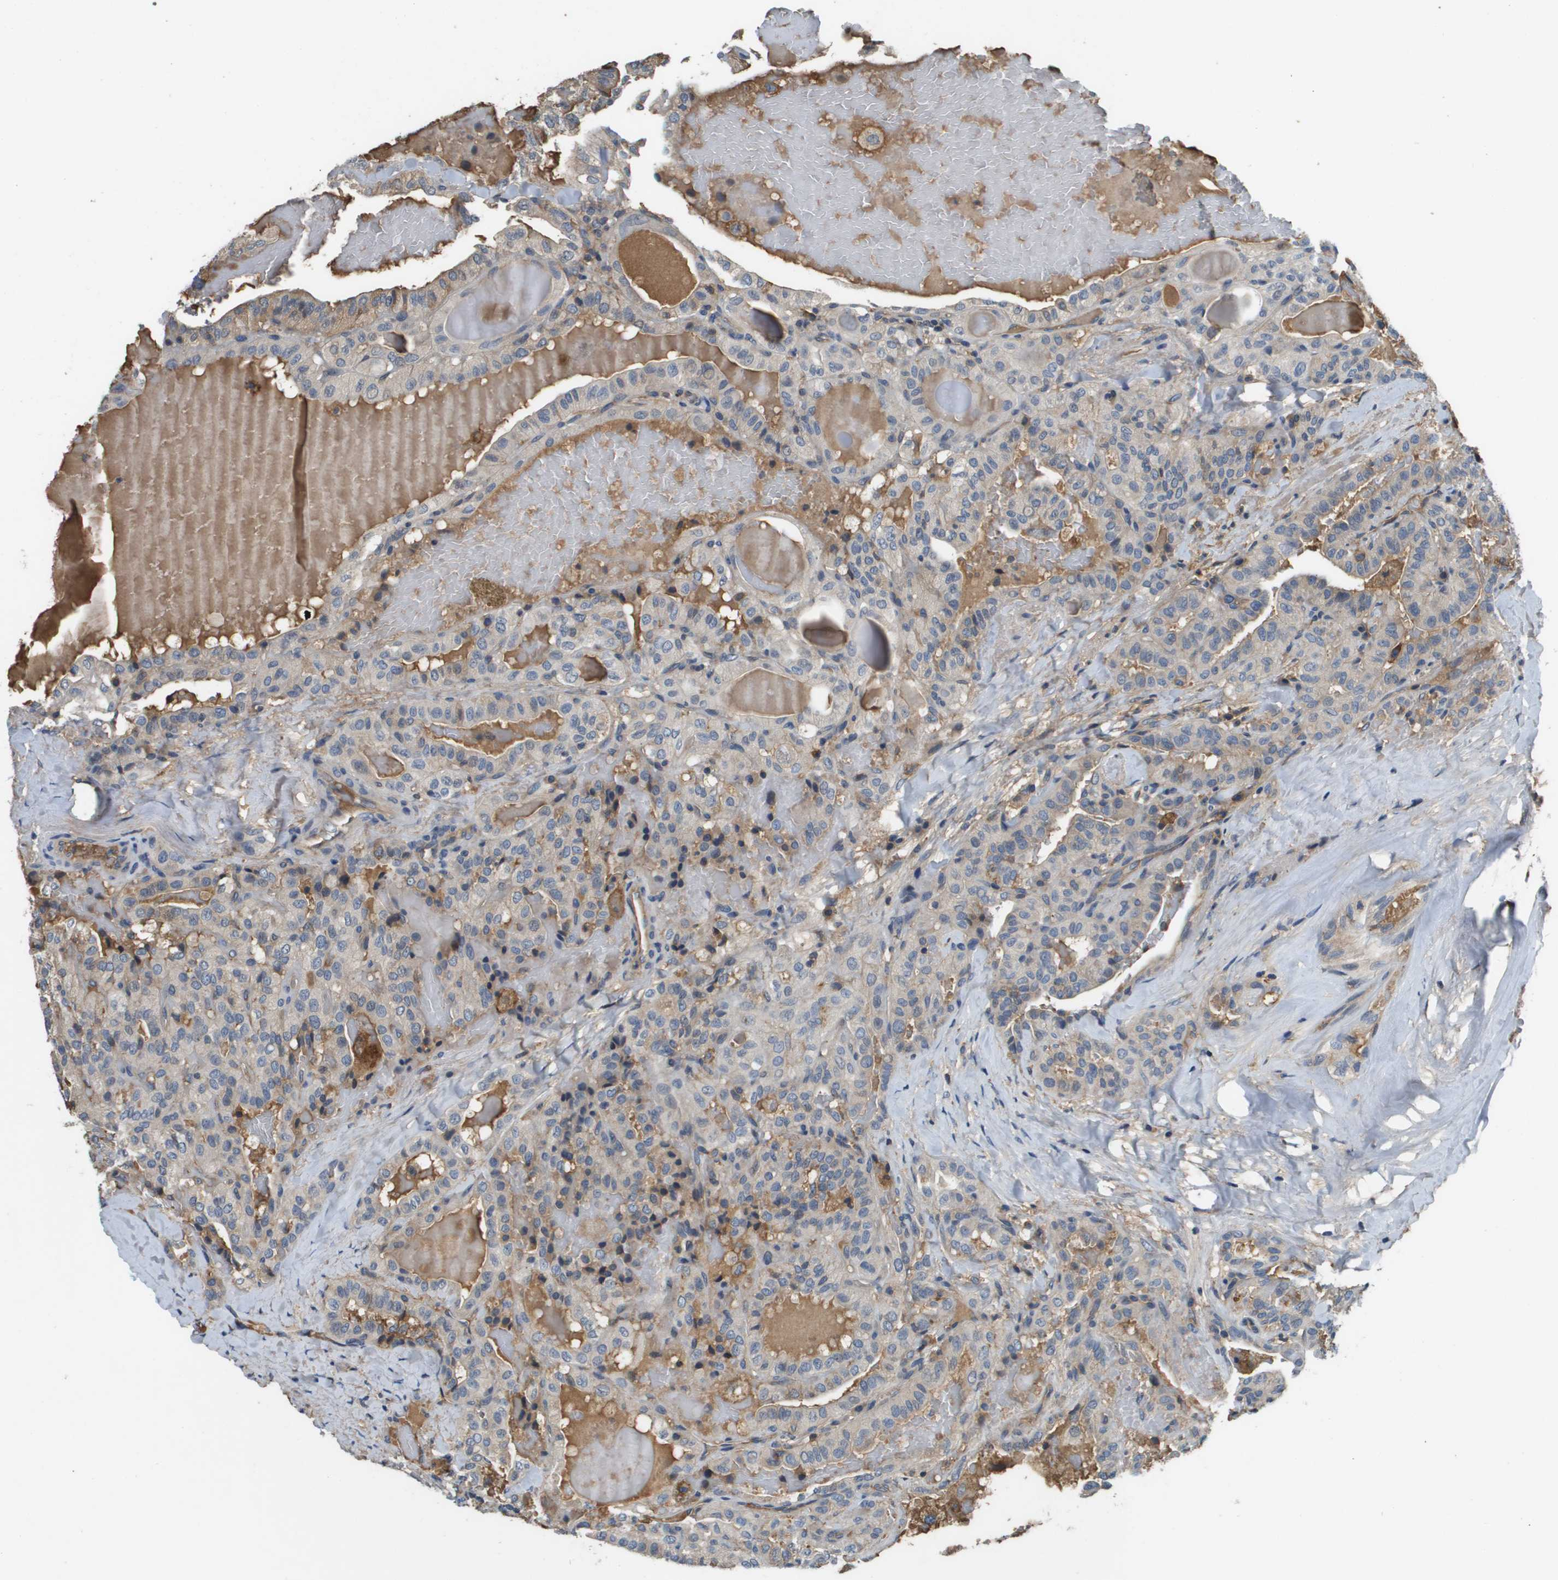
{"staining": {"intensity": "weak", "quantity": "<25%", "location": "cytoplasmic/membranous"}, "tissue": "thyroid cancer", "cell_type": "Tumor cells", "image_type": "cancer", "snomed": [{"axis": "morphology", "description": "Papillary adenocarcinoma, NOS"}, {"axis": "topography", "description": "Thyroid gland"}], "caption": "High power microscopy histopathology image of an immunohistochemistry photomicrograph of thyroid cancer (papillary adenocarcinoma), revealing no significant expression in tumor cells.", "gene": "SLC16A3", "patient": {"sex": "male", "age": 77}}